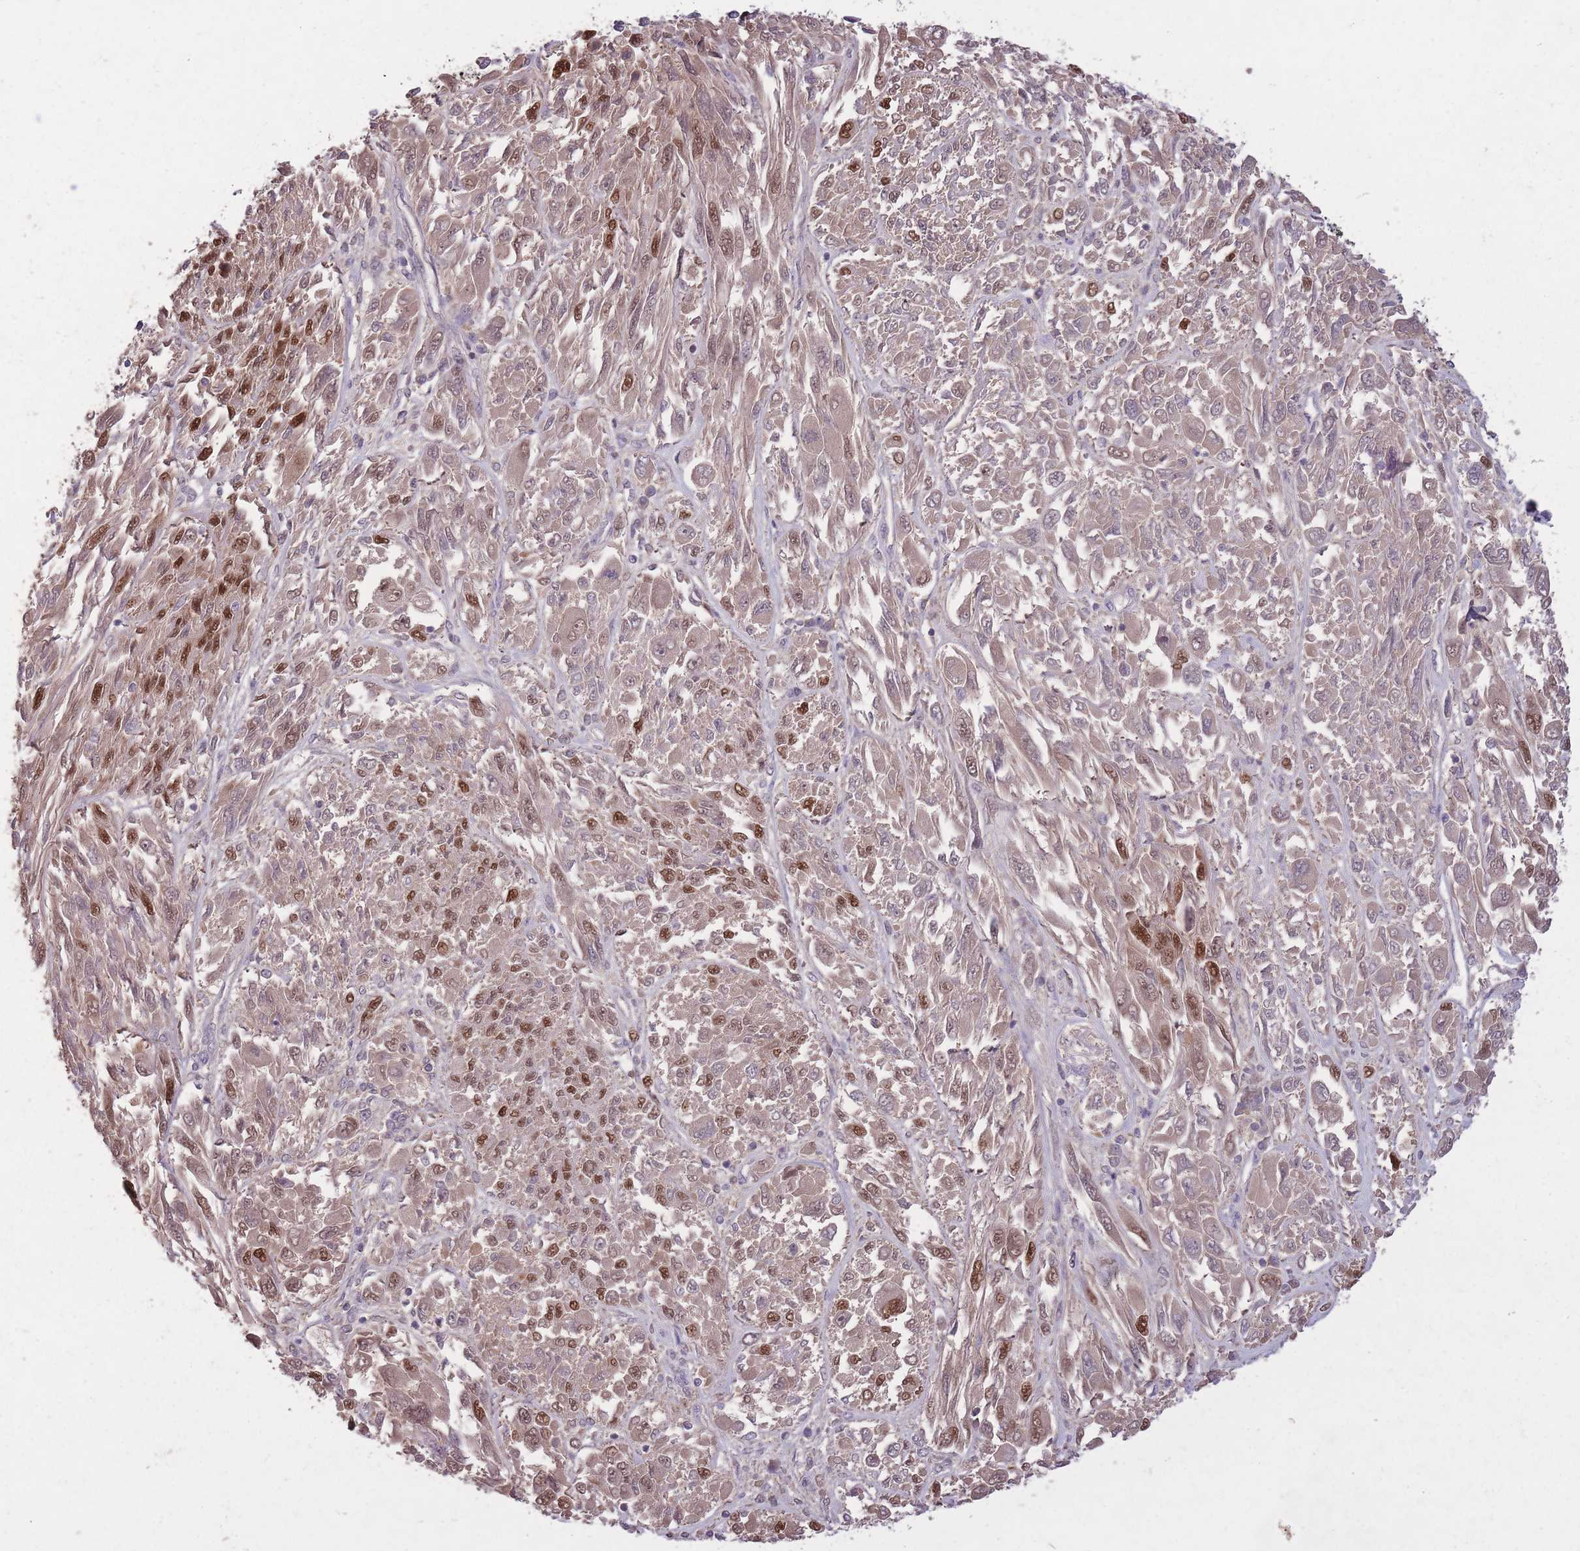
{"staining": {"intensity": "moderate", "quantity": "25%-75%", "location": "nuclear"}, "tissue": "melanoma", "cell_type": "Tumor cells", "image_type": "cancer", "snomed": [{"axis": "morphology", "description": "Malignant melanoma, NOS"}, {"axis": "topography", "description": "Skin"}], "caption": "There is medium levels of moderate nuclear expression in tumor cells of melanoma, as demonstrated by immunohistochemical staining (brown color).", "gene": "OR2V2", "patient": {"sex": "female", "age": 91}}